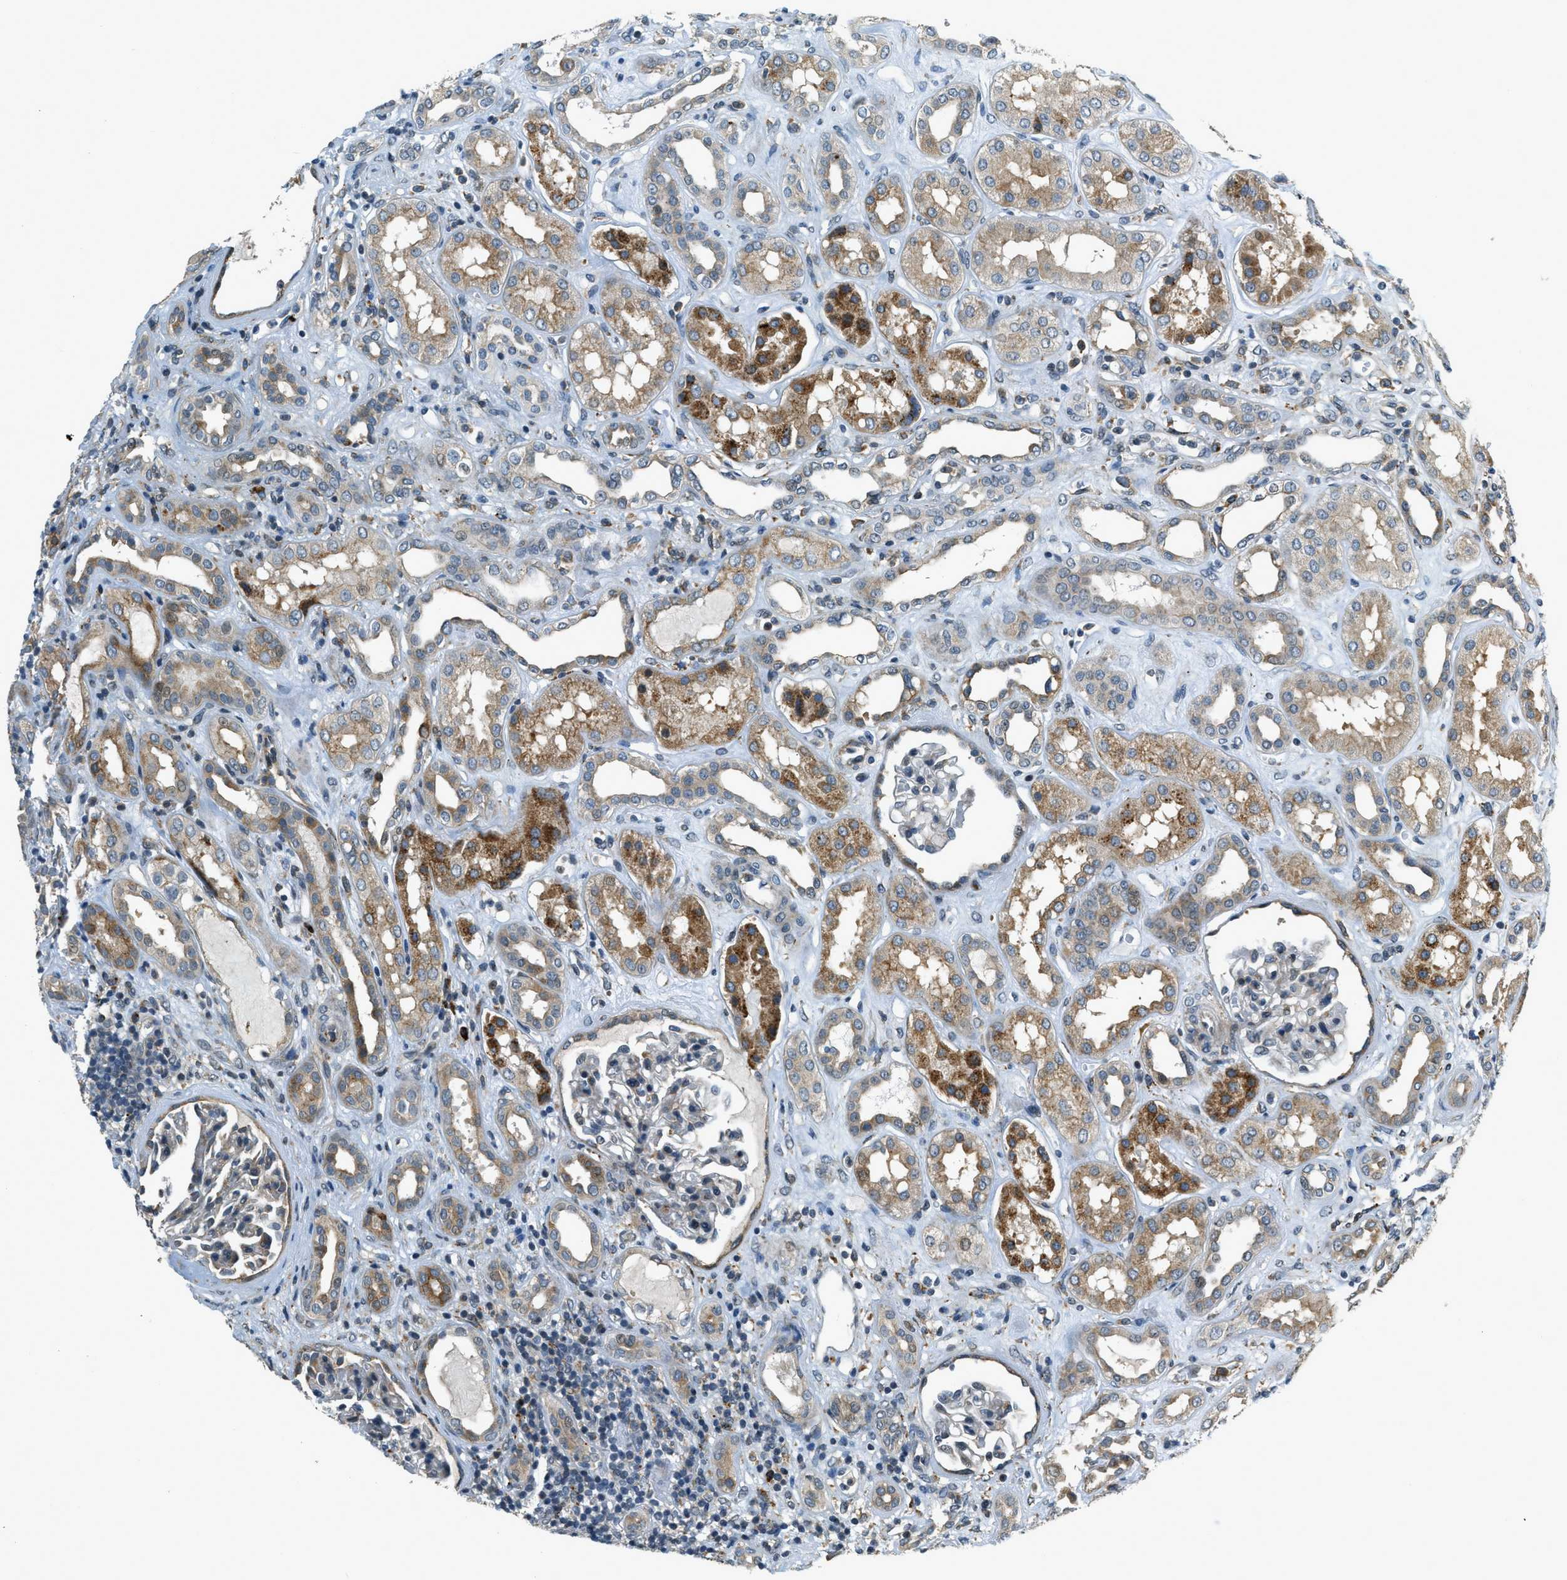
{"staining": {"intensity": "moderate", "quantity": "<25%", "location": "nuclear"}, "tissue": "kidney", "cell_type": "Cells in glomeruli", "image_type": "normal", "snomed": [{"axis": "morphology", "description": "Normal tissue, NOS"}, {"axis": "topography", "description": "Kidney"}], "caption": "Protein staining of normal kidney displays moderate nuclear staining in approximately <25% of cells in glomeruli.", "gene": "HERC2", "patient": {"sex": "male", "age": 59}}